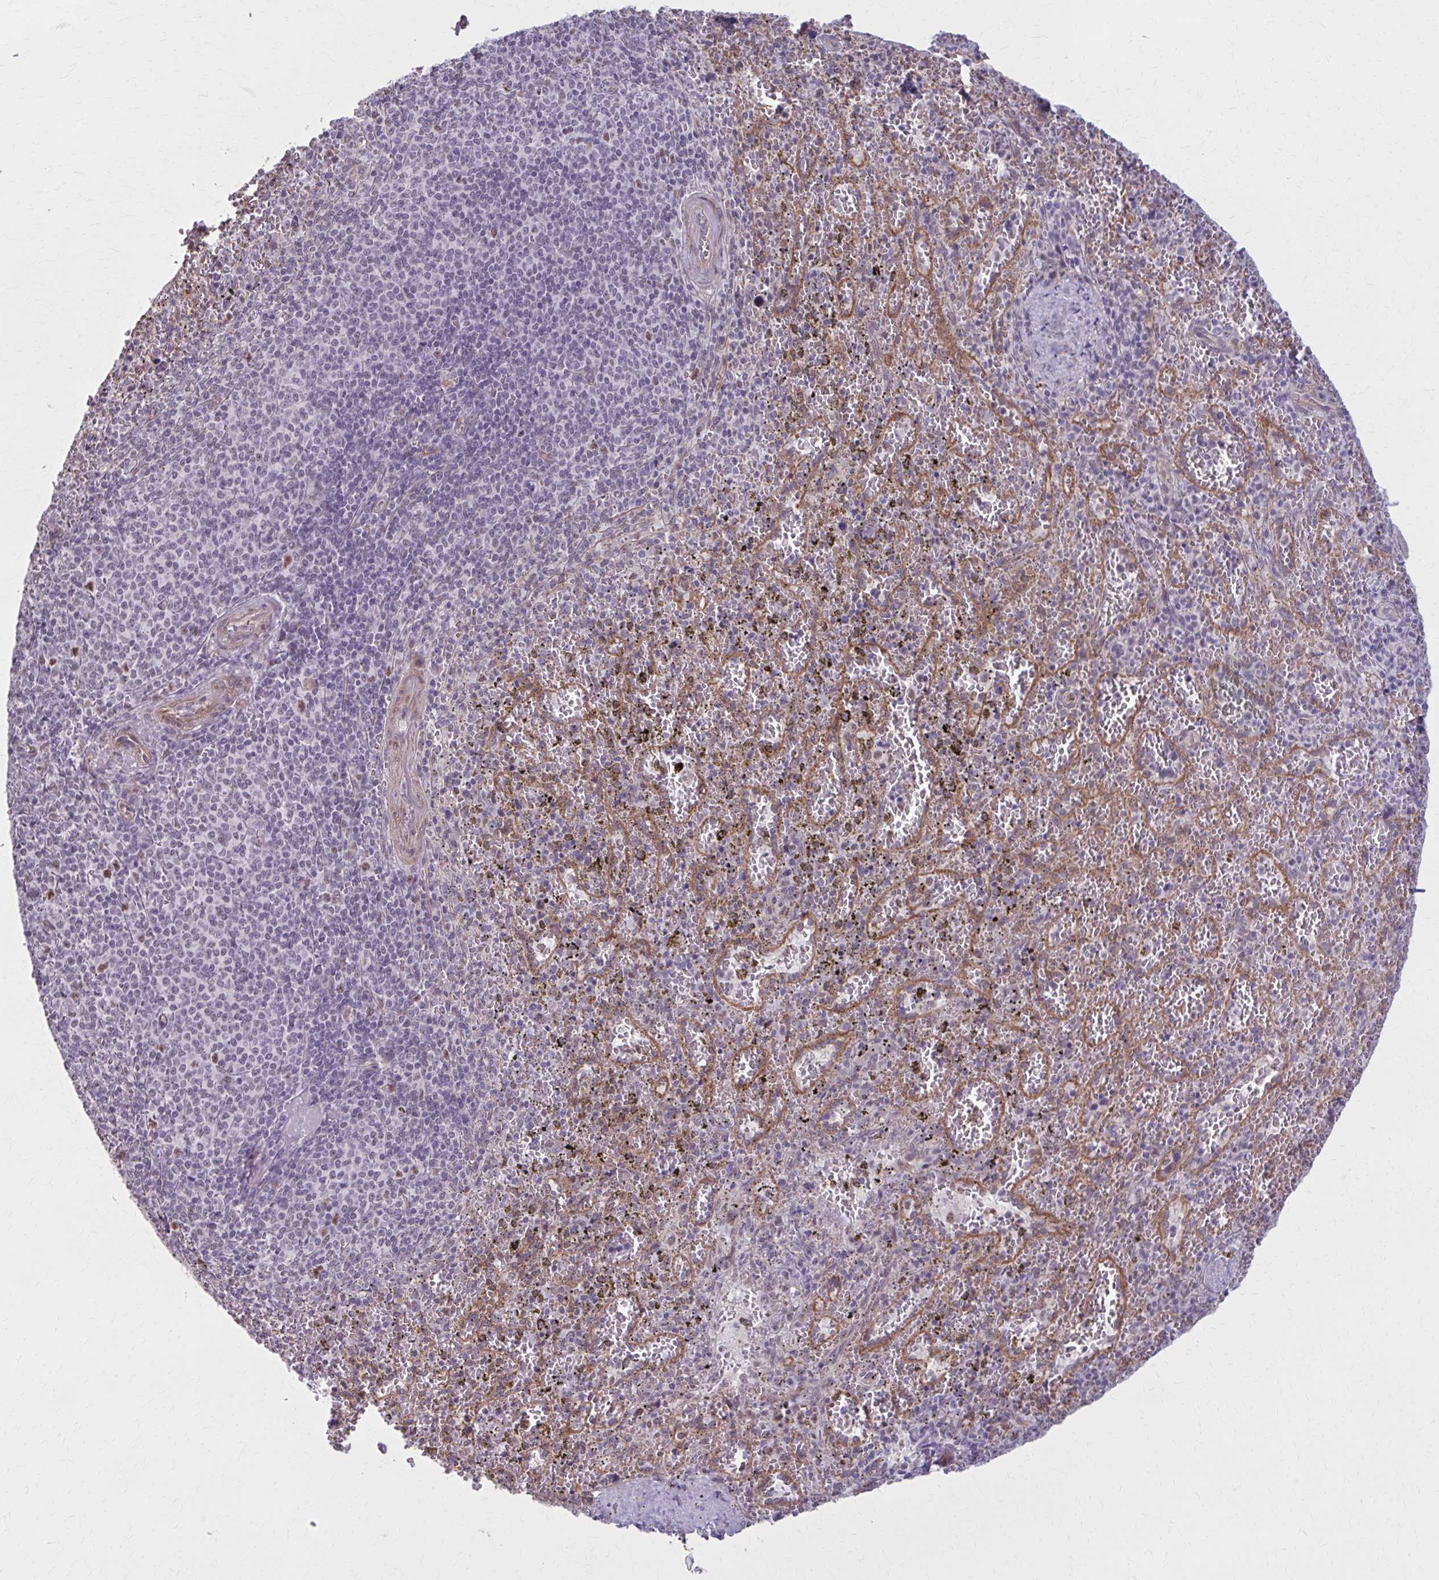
{"staining": {"intensity": "negative", "quantity": "none", "location": "none"}, "tissue": "spleen", "cell_type": "Cells in red pulp", "image_type": "normal", "snomed": [{"axis": "morphology", "description": "Normal tissue, NOS"}, {"axis": "topography", "description": "Spleen"}], "caption": "Spleen was stained to show a protein in brown. There is no significant staining in cells in red pulp.", "gene": "NUMBL", "patient": {"sex": "female", "age": 50}}